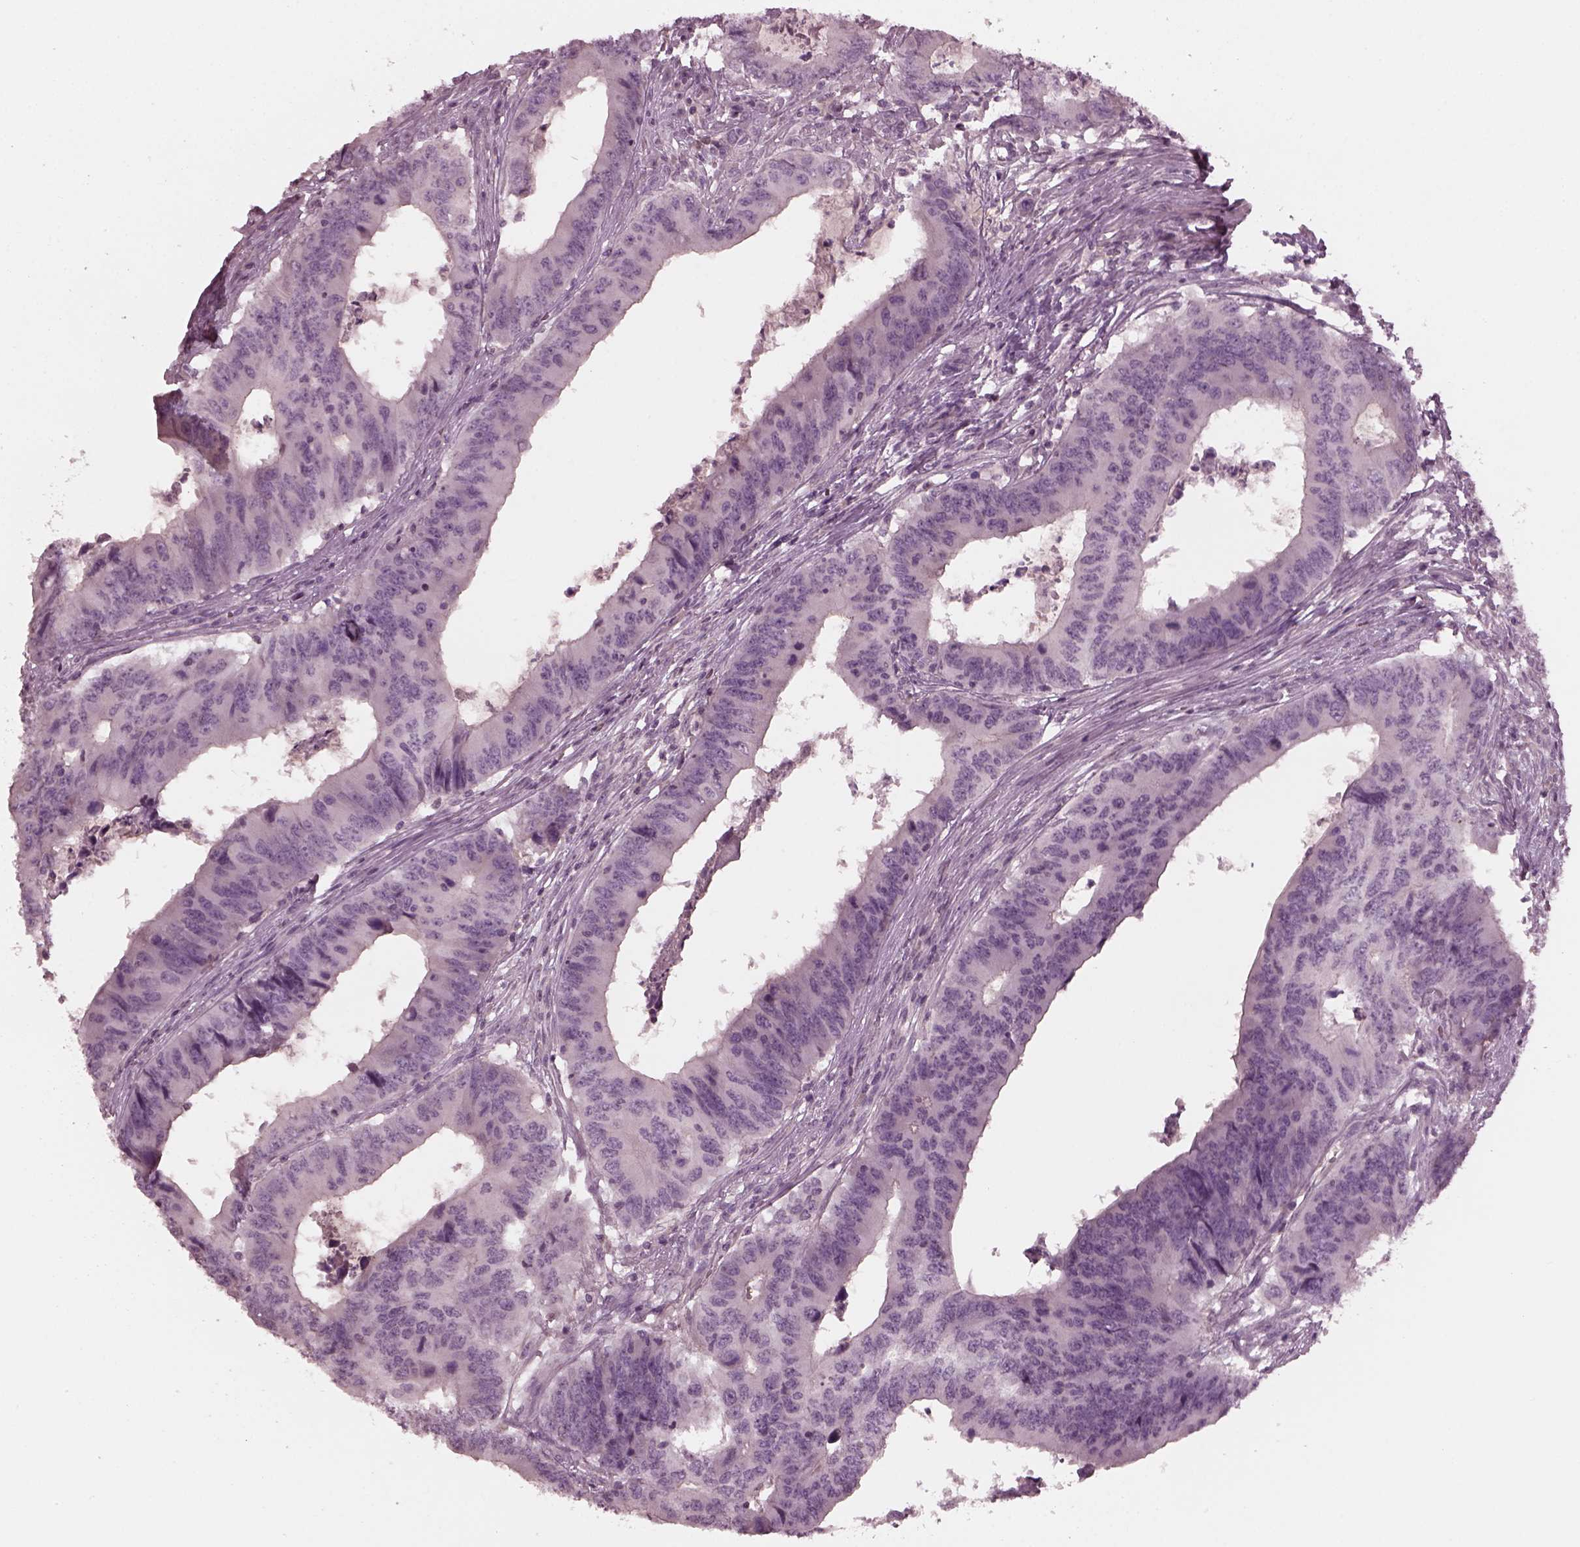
{"staining": {"intensity": "negative", "quantity": "none", "location": "none"}, "tissue": "colorectal cancer", "cell_type": "Tumor cells", "image_type": "cancer", "snomed": [{"axis": "morphology", "description": "Adenocarcinoma, NOS"}, {"axis": "topography", "description": "Colon"}], "caption": "High magnification brightfield microscopy of colorectal cancer (adenocarcinoma) stained with DAB (brown) and counterstained with hematoxylin (blue): tumor cells show no significant expression.", "gene": "PORCN", "patient": {"sex": "male", "age": 53}}